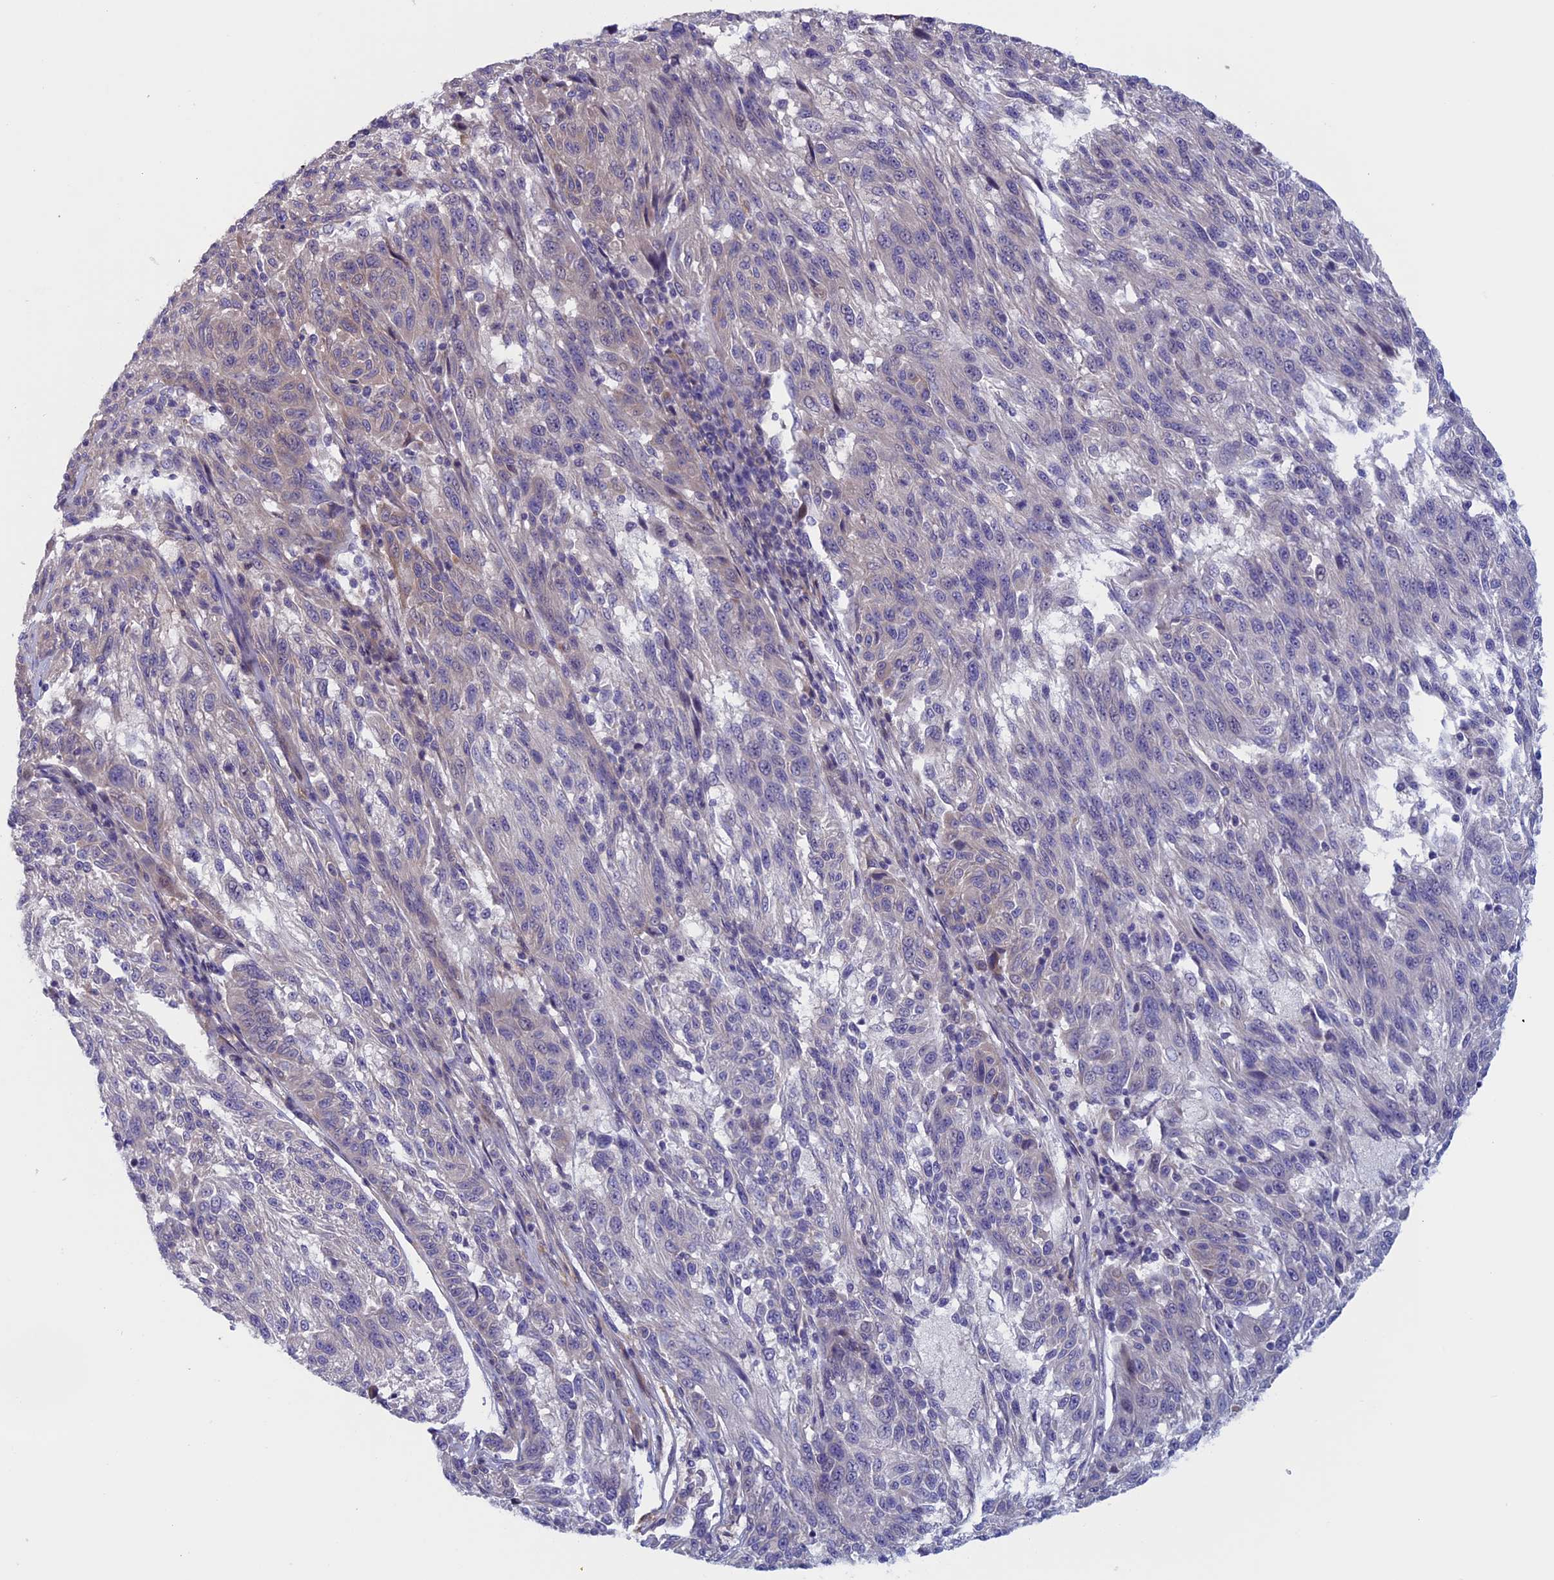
{"staining": {"intensity": "negative", "quantity": "none", "location": "none"}, "tissue": "melanoma", "cell_type": "Tumor cells", "image_type": "cancer", "snomed": [{"axis": "morphology", "description": "Malignant melanoma, NOS"}, {"axis": "topography", "description": "Skin"}], "caption": "A high-resolution image shows immunohistochemistry (IHC) staining of malignant melanoma, which demonstrates no significant staining in tumor cells.", "gene": "CNOT6L", "patient": {"sex": "male", "age": 53}}